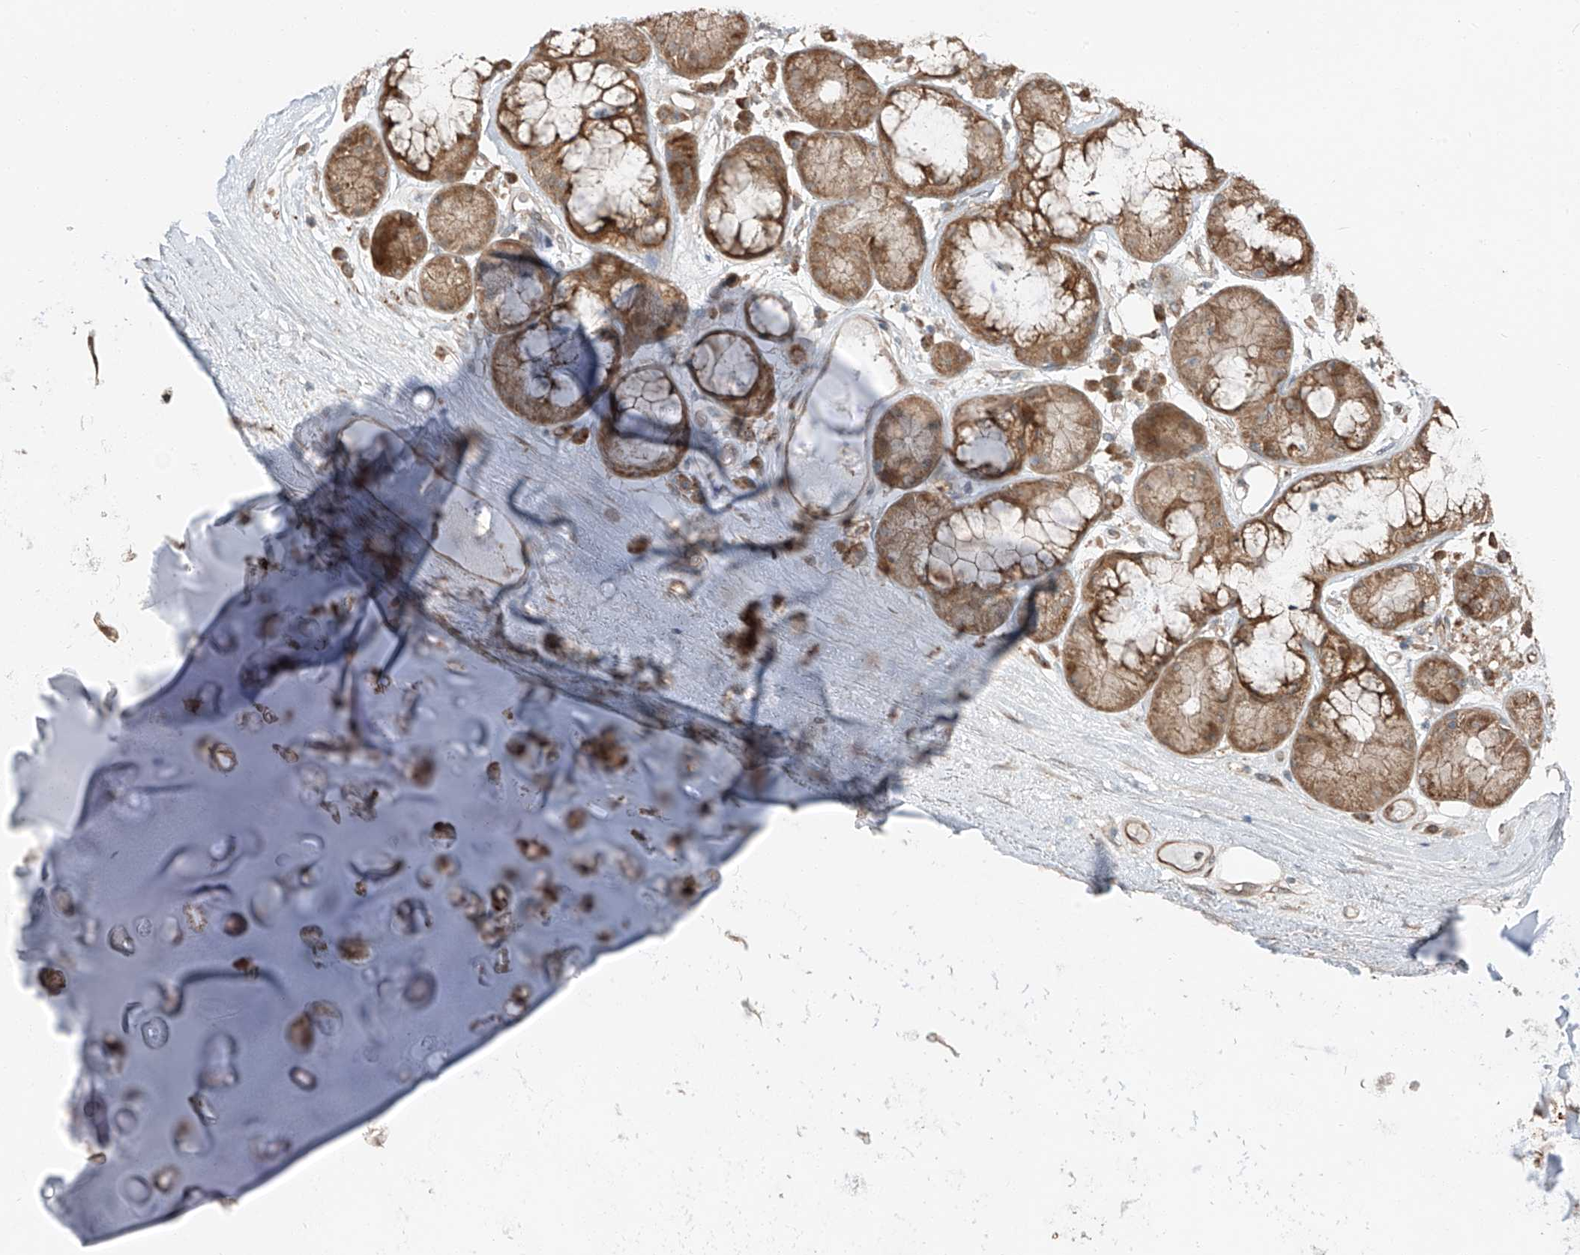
{"staining": {"intensity": "weak", "quantity": ">75%", "location": "cytoplasmic/membranous"}, "tissue": "adipose tissue", "cell_type": "Adipocytes", "image_type": "normal", "snomed": [{"axis": "morphology", "description": "Normal tissue, NOS"}, {"axis": "morphology", "description": "Squamous cell carcinoma, NOS"}, {"axis": "topography", "description": "Lymph node"}, {"axis": "topography", "description": "Bronchus"}, {"axis": "topography", "description": "Lung"}], "caption": "Weak cytoplasmic/membranous protein expression is seen in about >75% of adipocytes in adipose tissue.", "gene": "CEP162", "patient": {"sex": "male", "age": 66}}